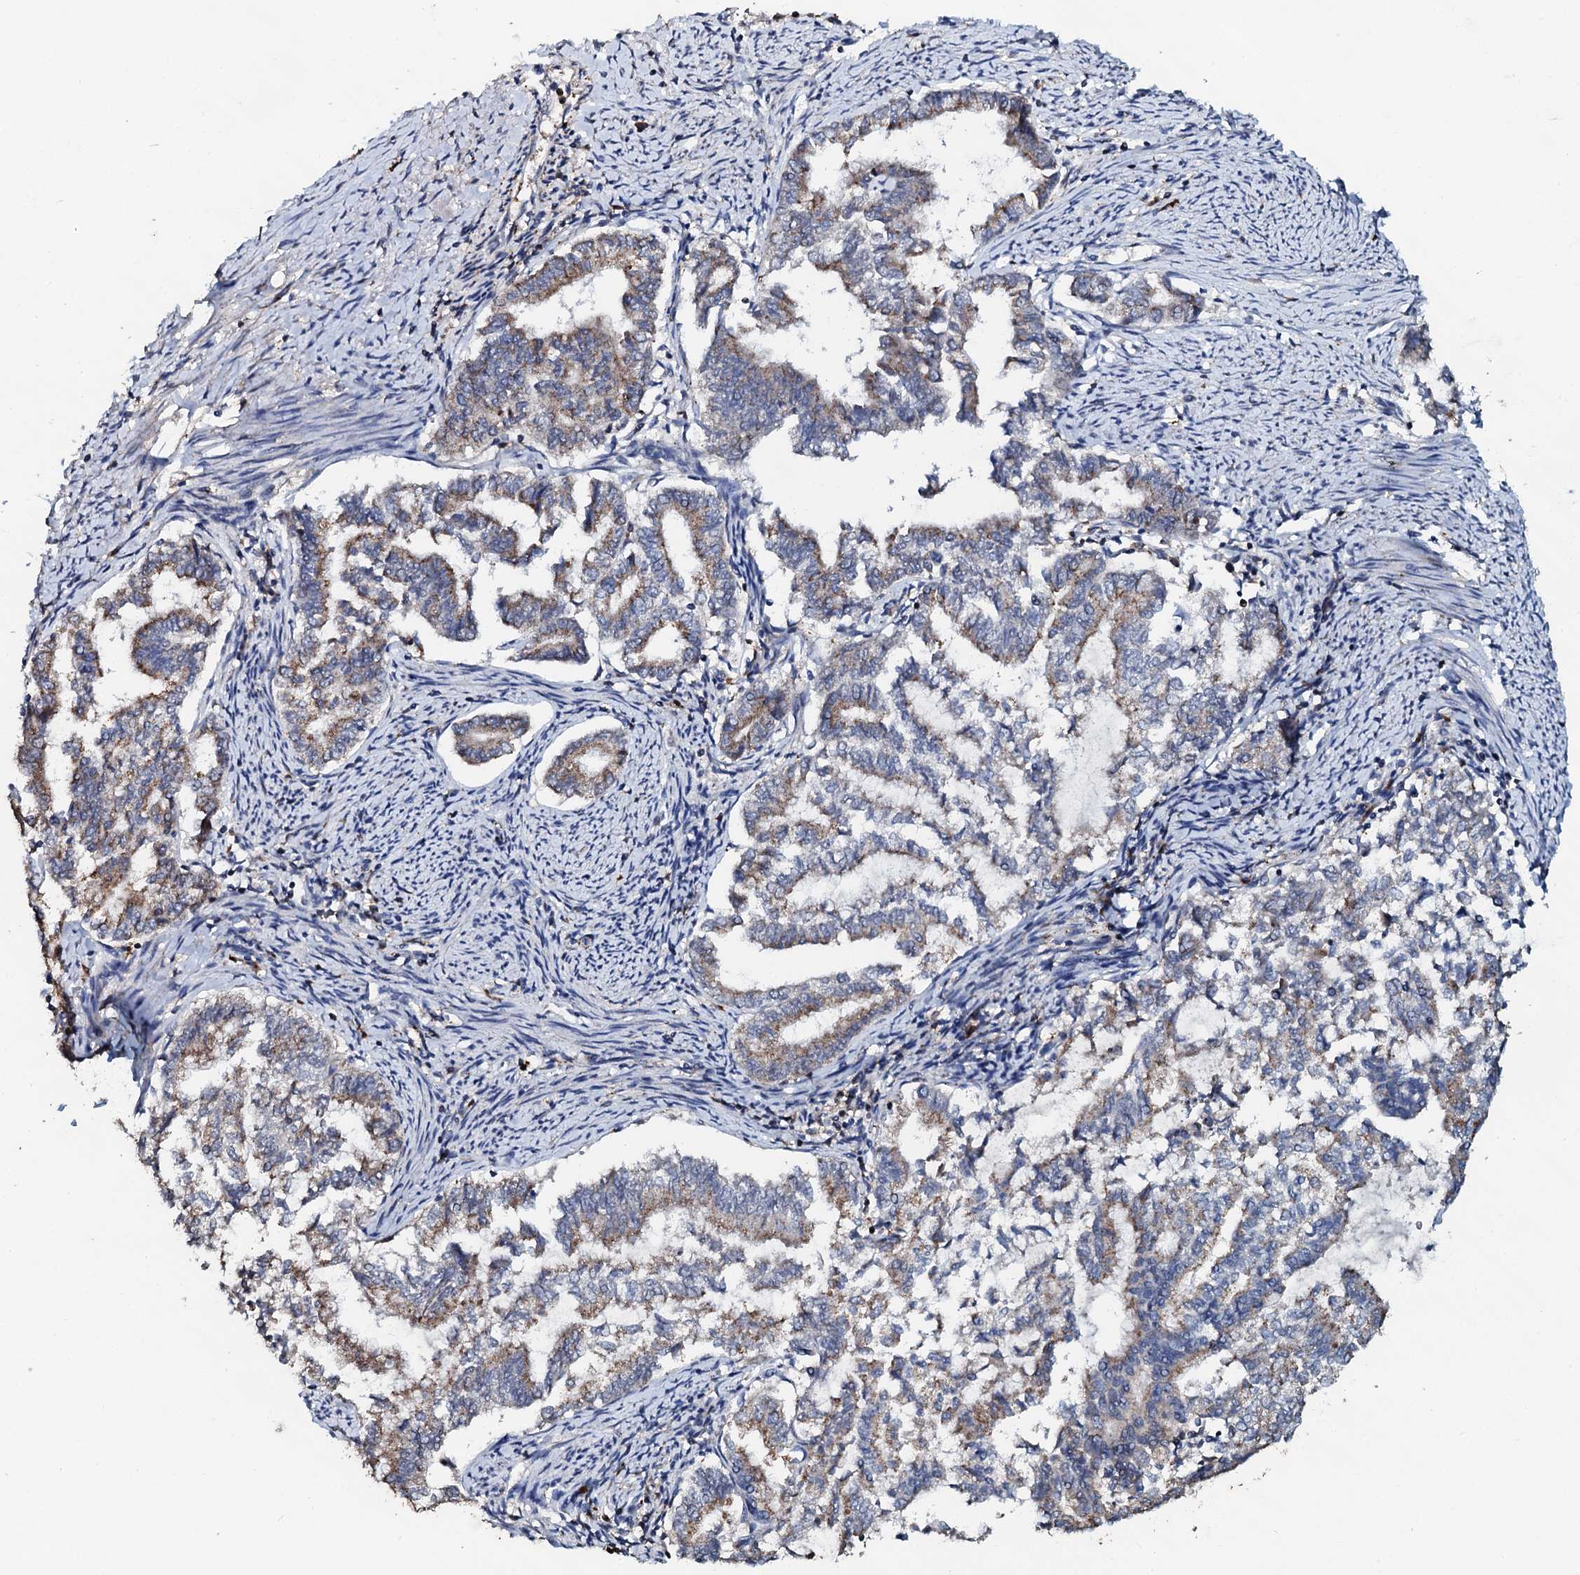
{"staining": {"intensity": "moderate", "quantity": ">75%", "location": "cytoplasmic/membranous"}, "tissue": "endometrial cancer", "cell_type": "Tumor cells", "image_type": "cancer", "snomed": [{"axis": "morphology", "description": "Adenocarcinoma, NOS"}, {"axis": "topography", "description": "Endometrium"}], "caption": "Endometrial adenocarcinoma stained with a brown dye shows moderate cytoplasmic/membranous positive positivity in about >75% of tumor cells.", "gene": "GRK2", "patient": {"sex": "female", "age": 79}}